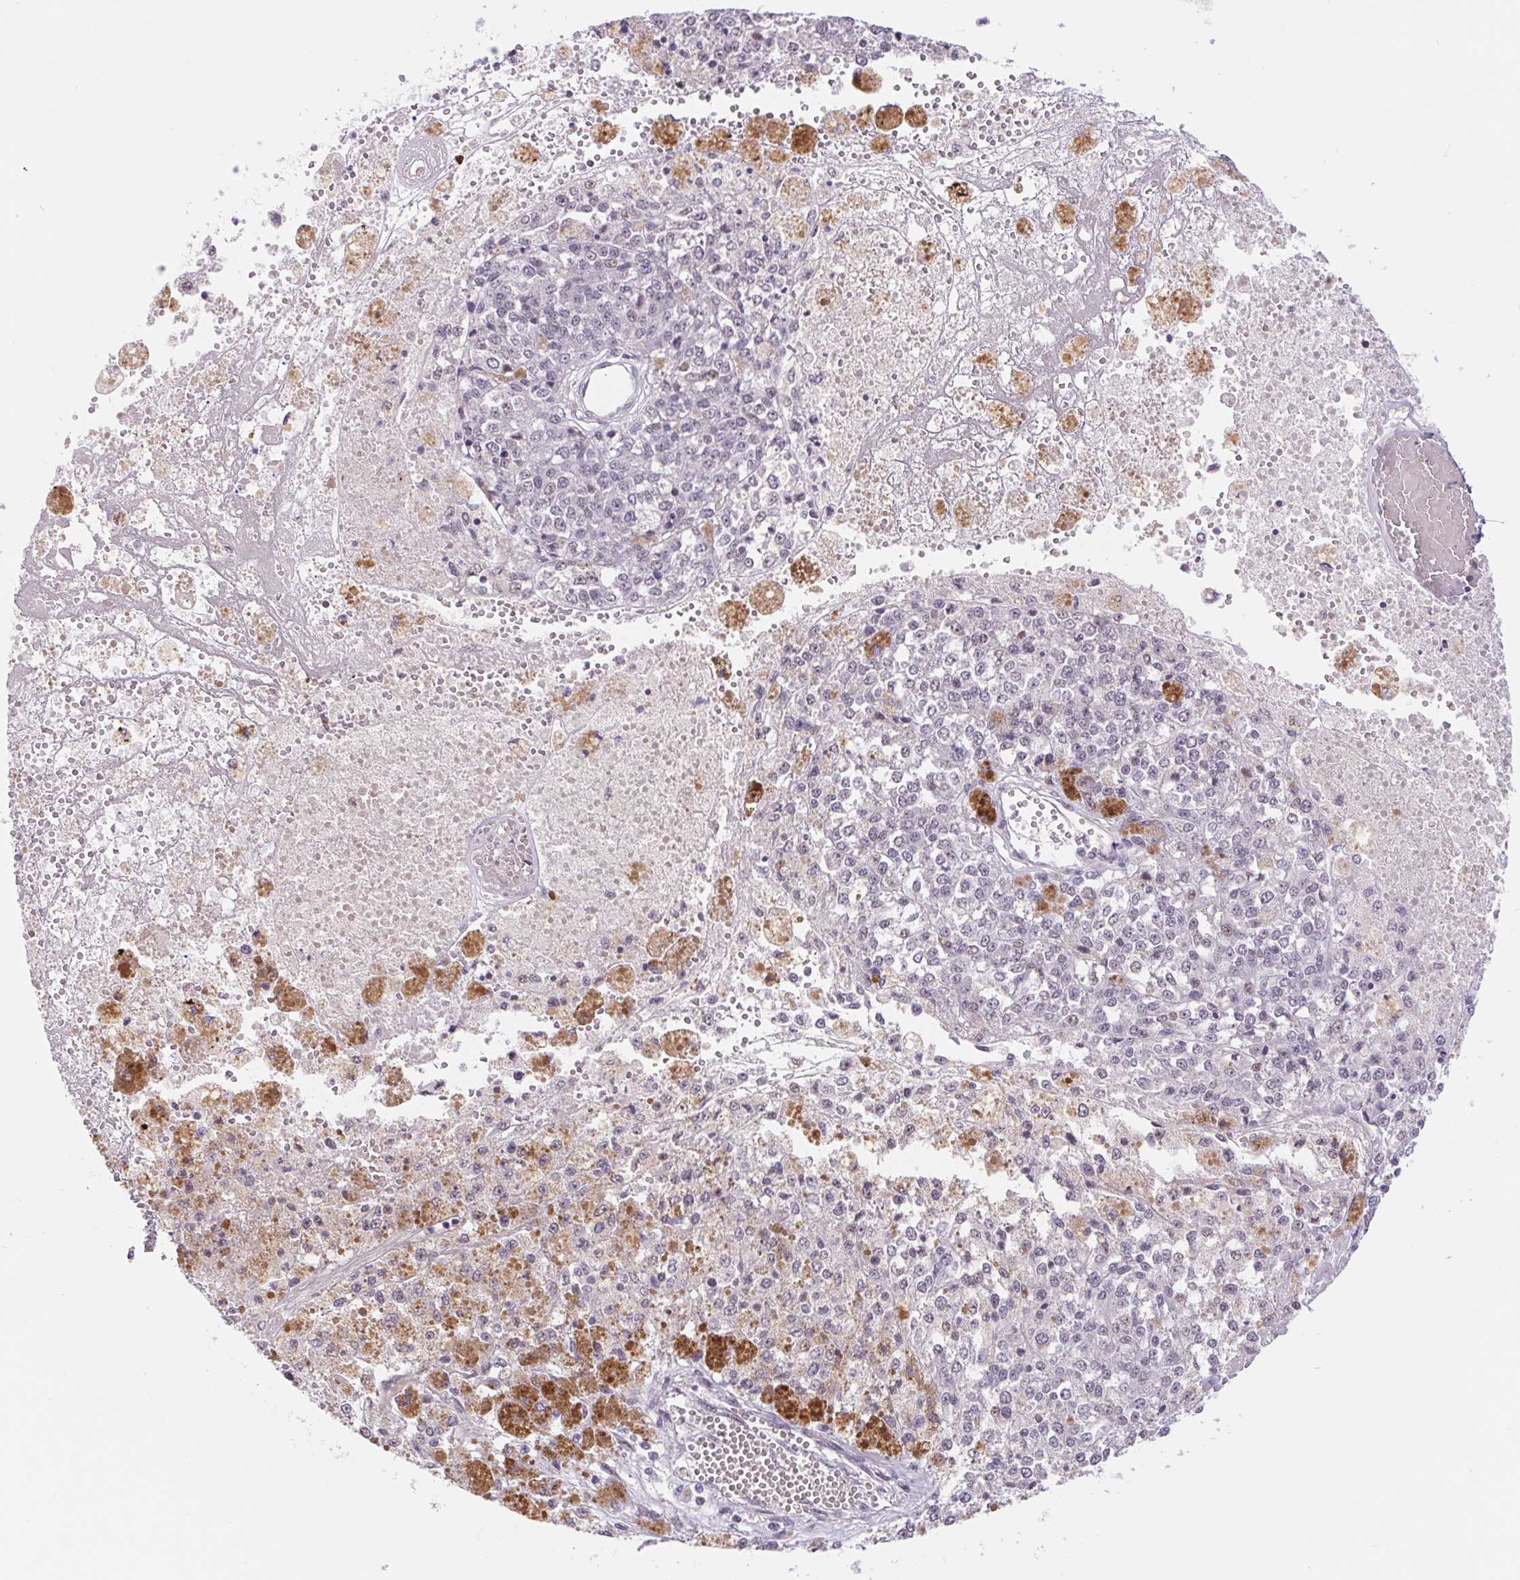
{"staining": {"intensity": "negative", "quantity": "none", "location": "none"}, "tissue": "melanoma", "cell_type": "Tumor cells", "image_type": "cancer", "snomed": [{"axis": "morphology", "description": "Malignant melanoma, Metastatic site"}, {"axis": "topography", "description": "Lymph node"}], "caption": "Tumor cells are negative for protein expression in human malignant melanoma (metastatic site).", "gene": "CAND1", "patient": {"sex": "female", "age": 64}}